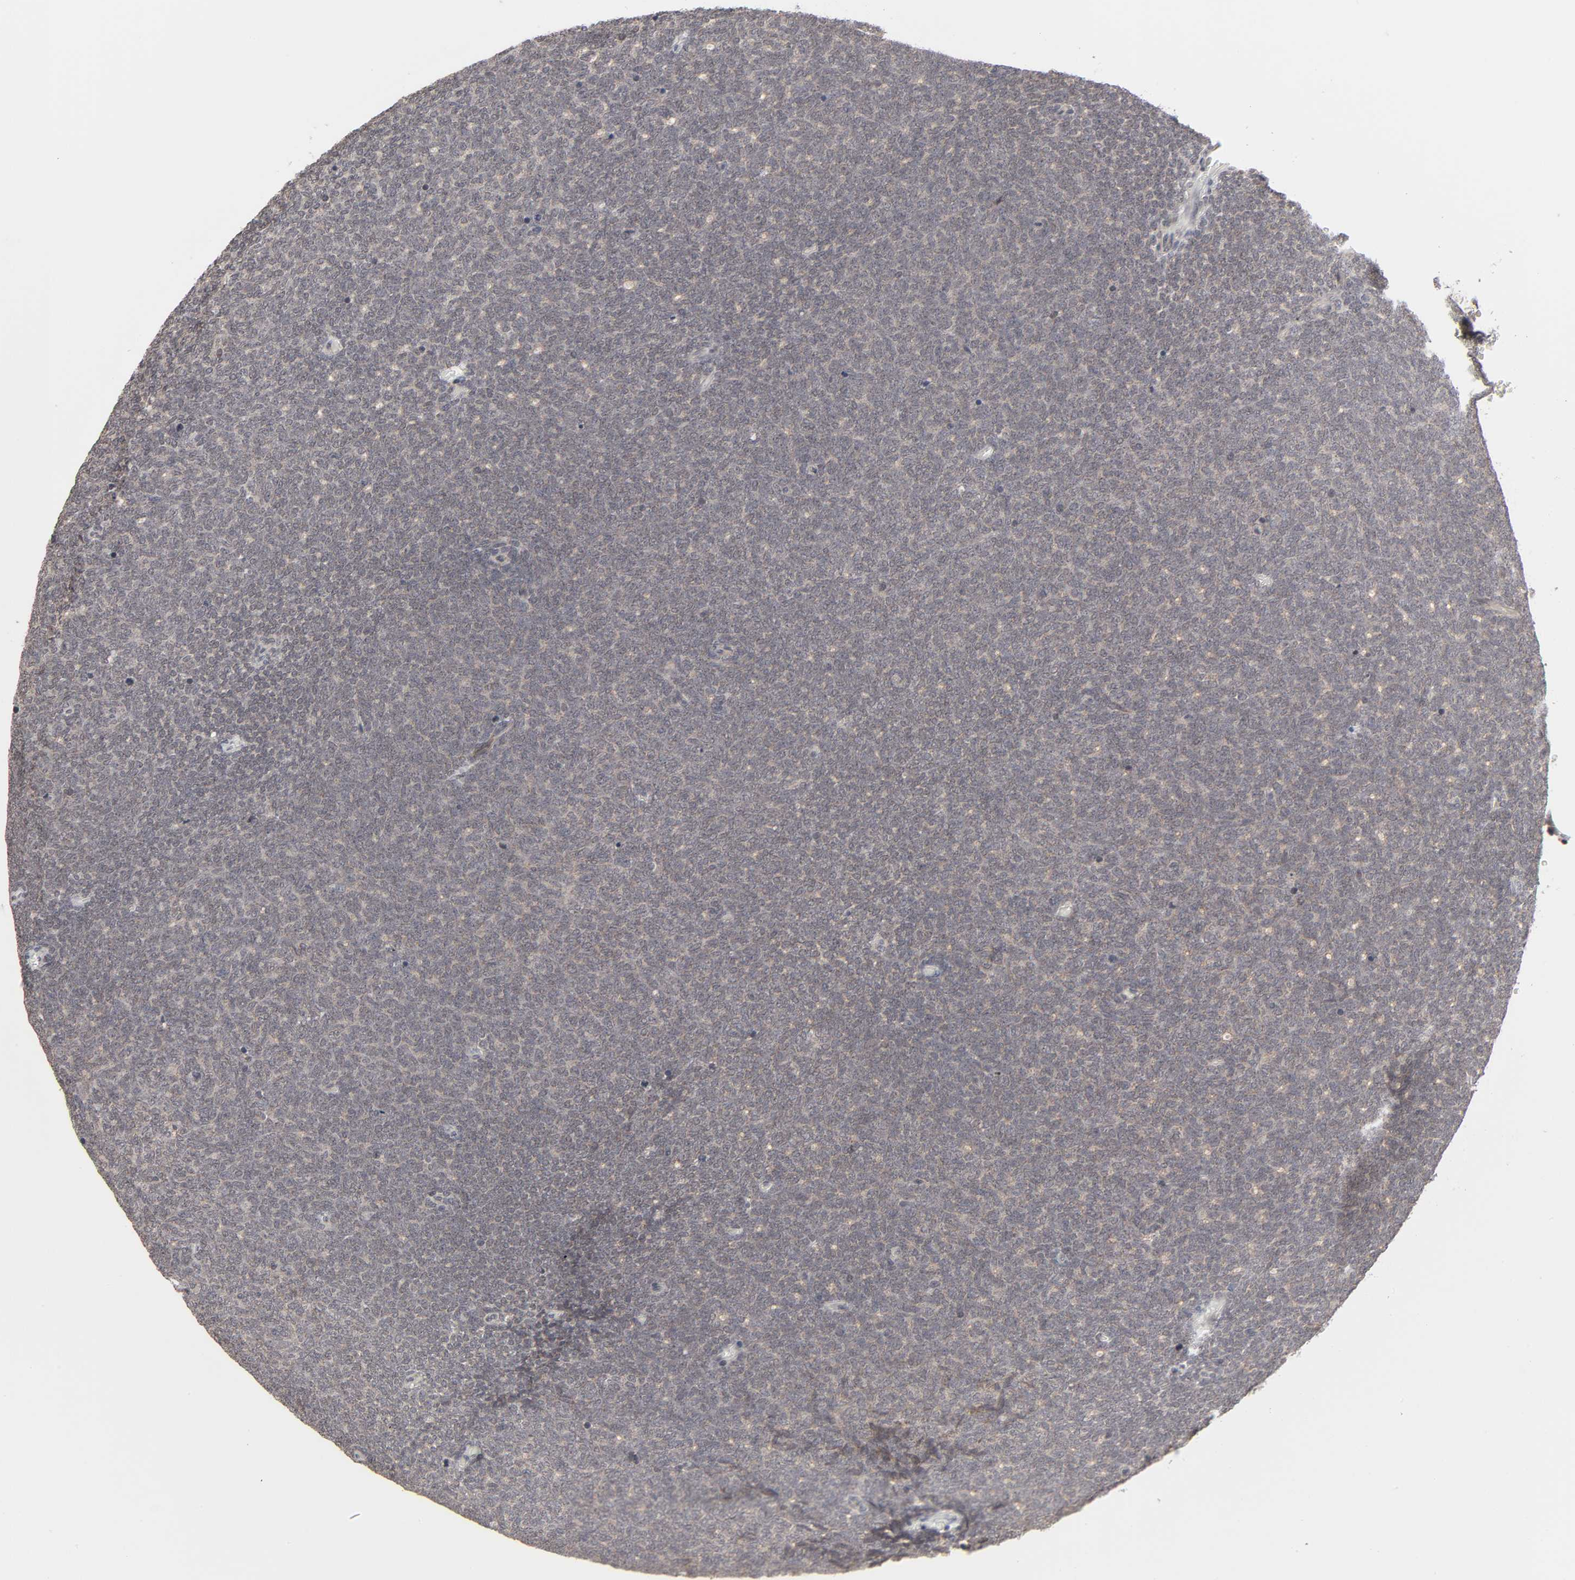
{"staining": {"intensity": "weak", "quantity": "25%-75%", "location": "cytoplasmic/membranous"}, "tissue": "renal cancer", "cell_type": "Tumor cells", "image_type": "cancer", "snomed": [{"axis": "morphology", "description": "Neoplasm, malignant, NOS"}, {"axis": "topography", "description": "Kidney"}], "caption": "An immunohistochemistry (IHC) image of neoplastic tissue is shown. Protein staining in brown highlights weak cytoplasmic/membranous positivity in renal neoplasm (malignant) within tumor cells.", "gene": "AUH", "patient": {"sex": "male", "age": 28}}